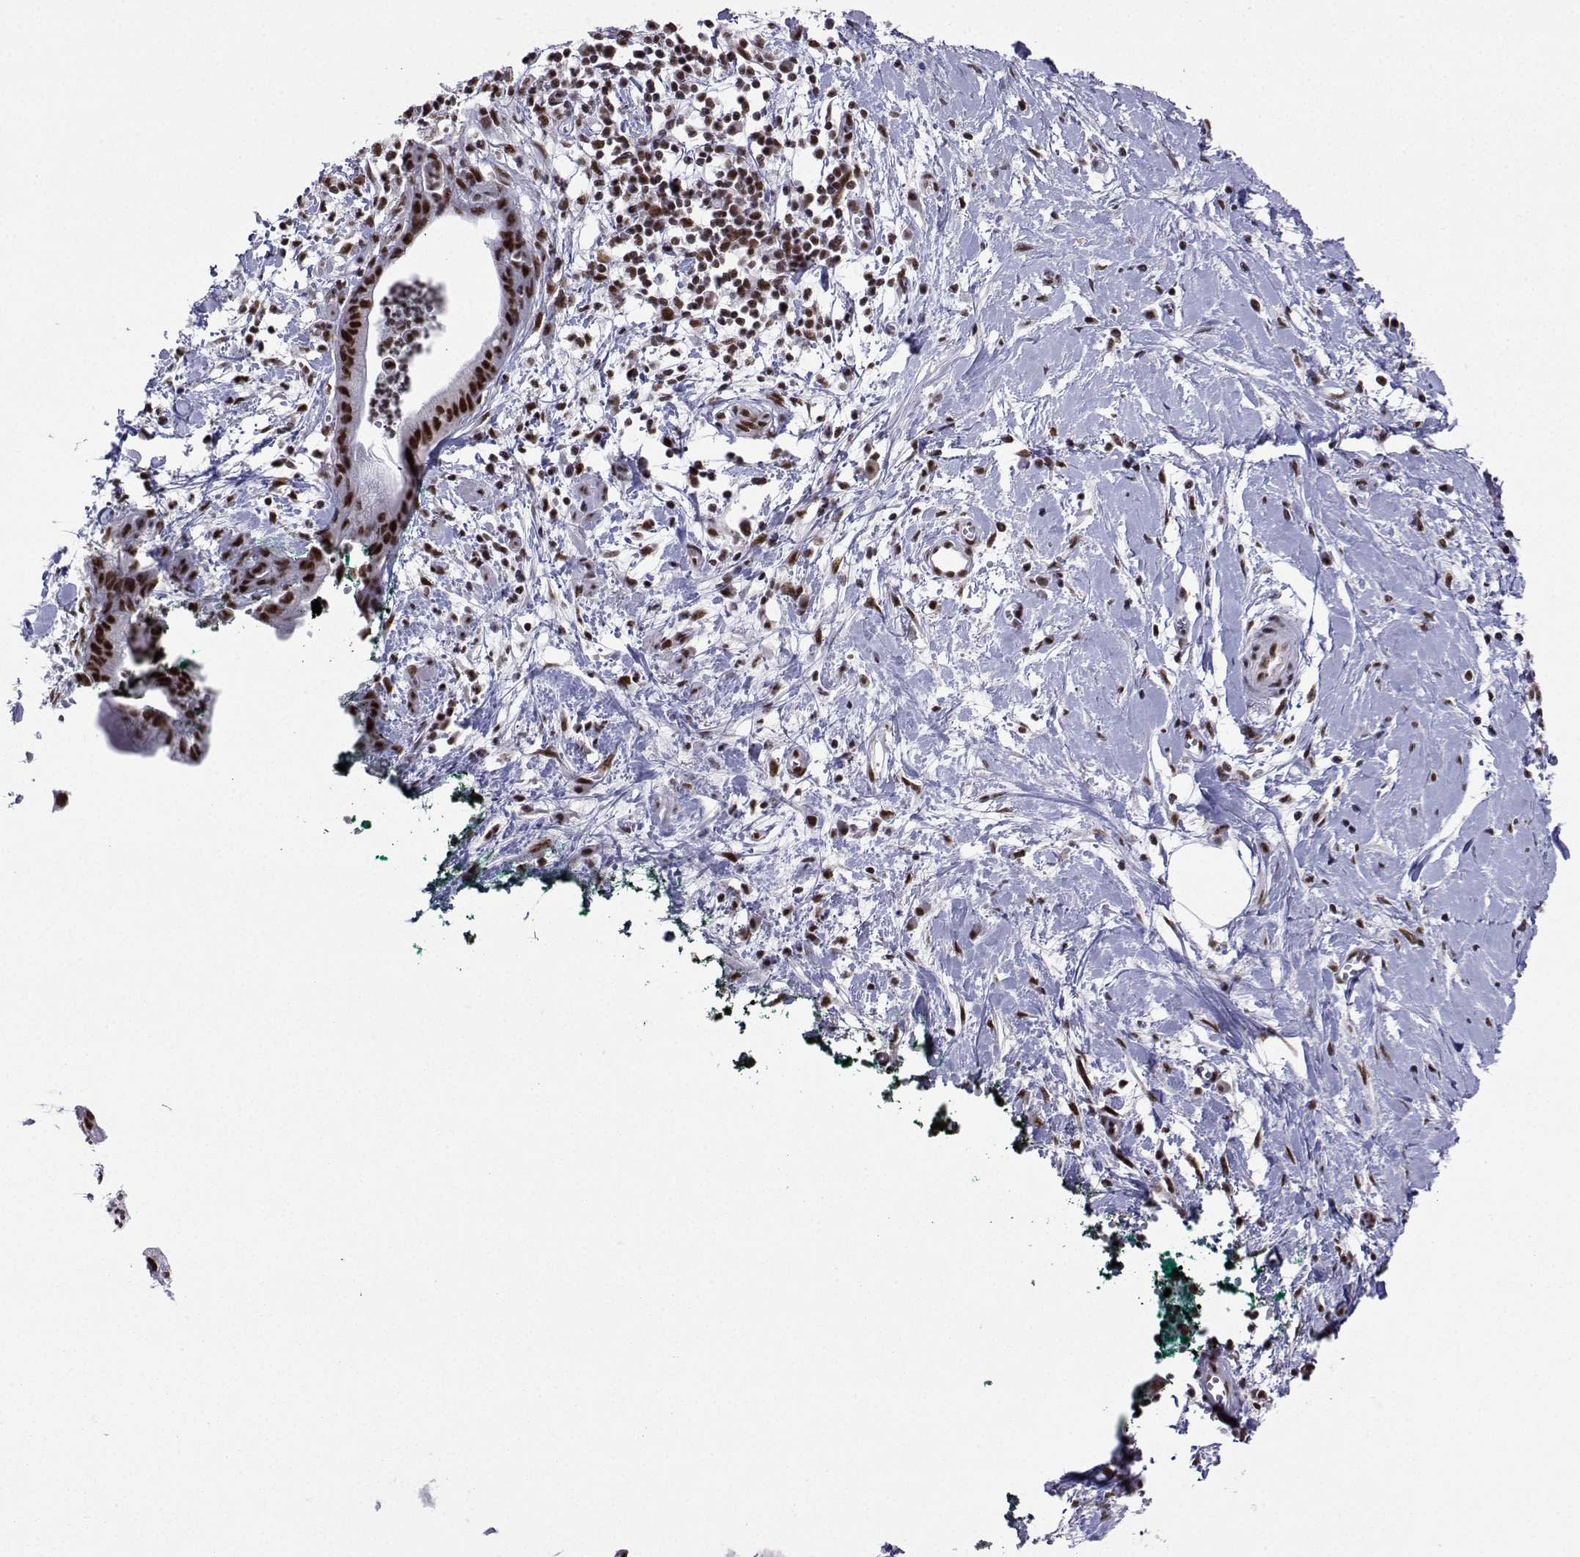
{"staining": {"intensity": "strong", "quantity": ">75%", "location": "nuclear"}, "tissue": "pancreatic cancer", "cell_type": "Tumor cells", "image_type": "cancer", "snomed": [{"axis": "morphology", "description": "Normal tissue, NOS"}, {"axis": "morphology", "description": "Adenocarcinoma, NOS"}, {"axis": "topography", "description": "Lymph node"}, {"axis": "topography", "description": "Pancreas"}], "caption": "Immunohistochemistry (IHC) photomicrograph of neoplastic tissue: human pancreatic cancer stained using IHC reveals high levels of strong protein expression localized specifically in the nuclear of tumor cells, appearing as a nuclear brown color.", "gene": "SNRPB2", "patient": {"sex": "female", "age": 58}}